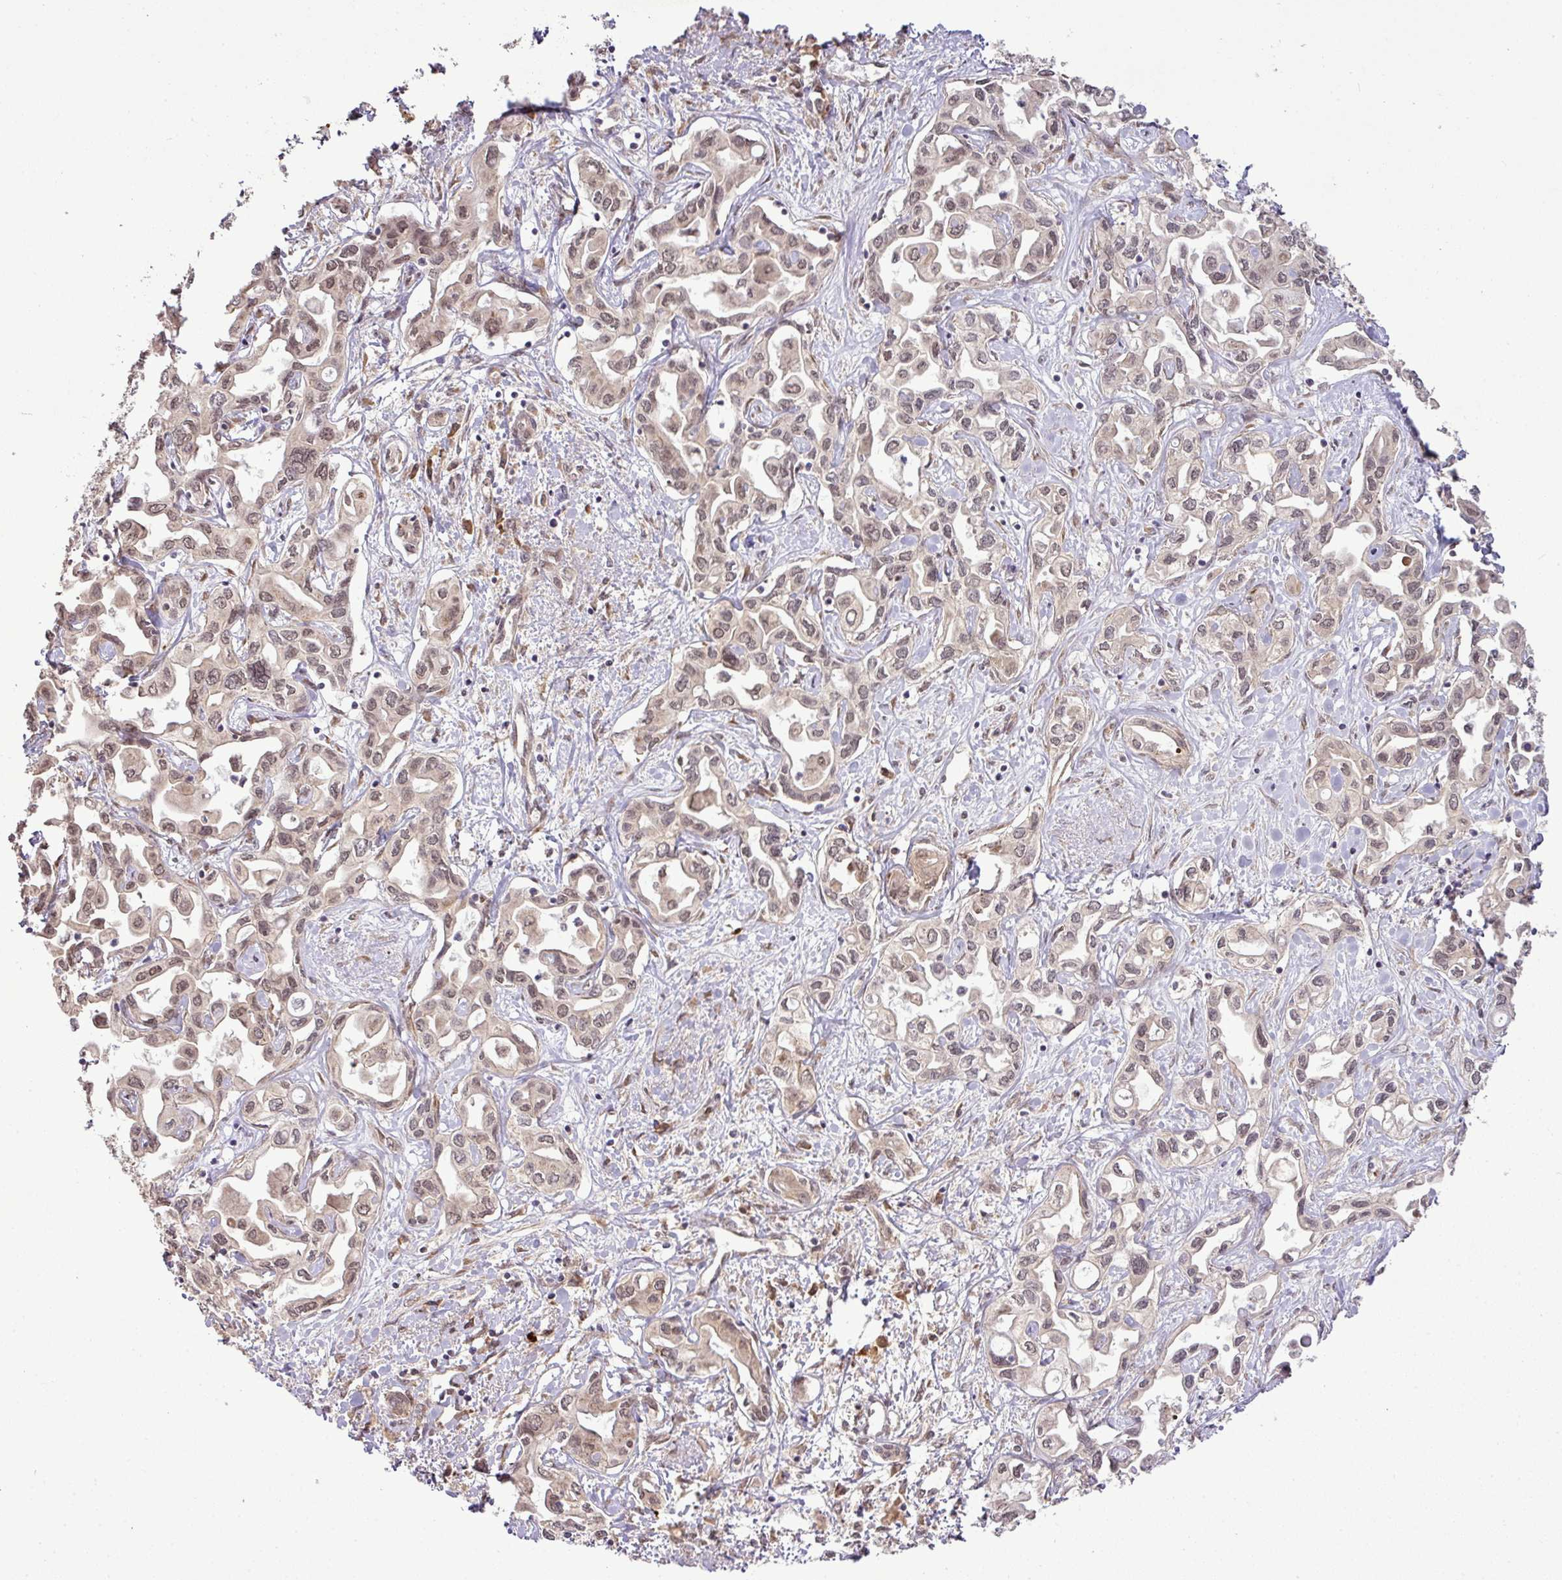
{"staining": {"intensity": "weak", "quantity": ">75%", "location": "nuclear"}, "tissue": "liver cancer", "cell_type": "Tumor cells", "image_type": "cancer", "snomed": [{"axis": "morphology", "description": "Cholangiocarcinoma"}, {"axis": "topography", "description": "Liver"}], "caption": "Protein staining by immunohistochemistry (IHC) exhibits weak nuclear expression in approximately >75% of tumor cells in cholangiocarcinoma (liver).", "gene": "DNAAF4", "patient": {"sex": "female", "age": 64}}